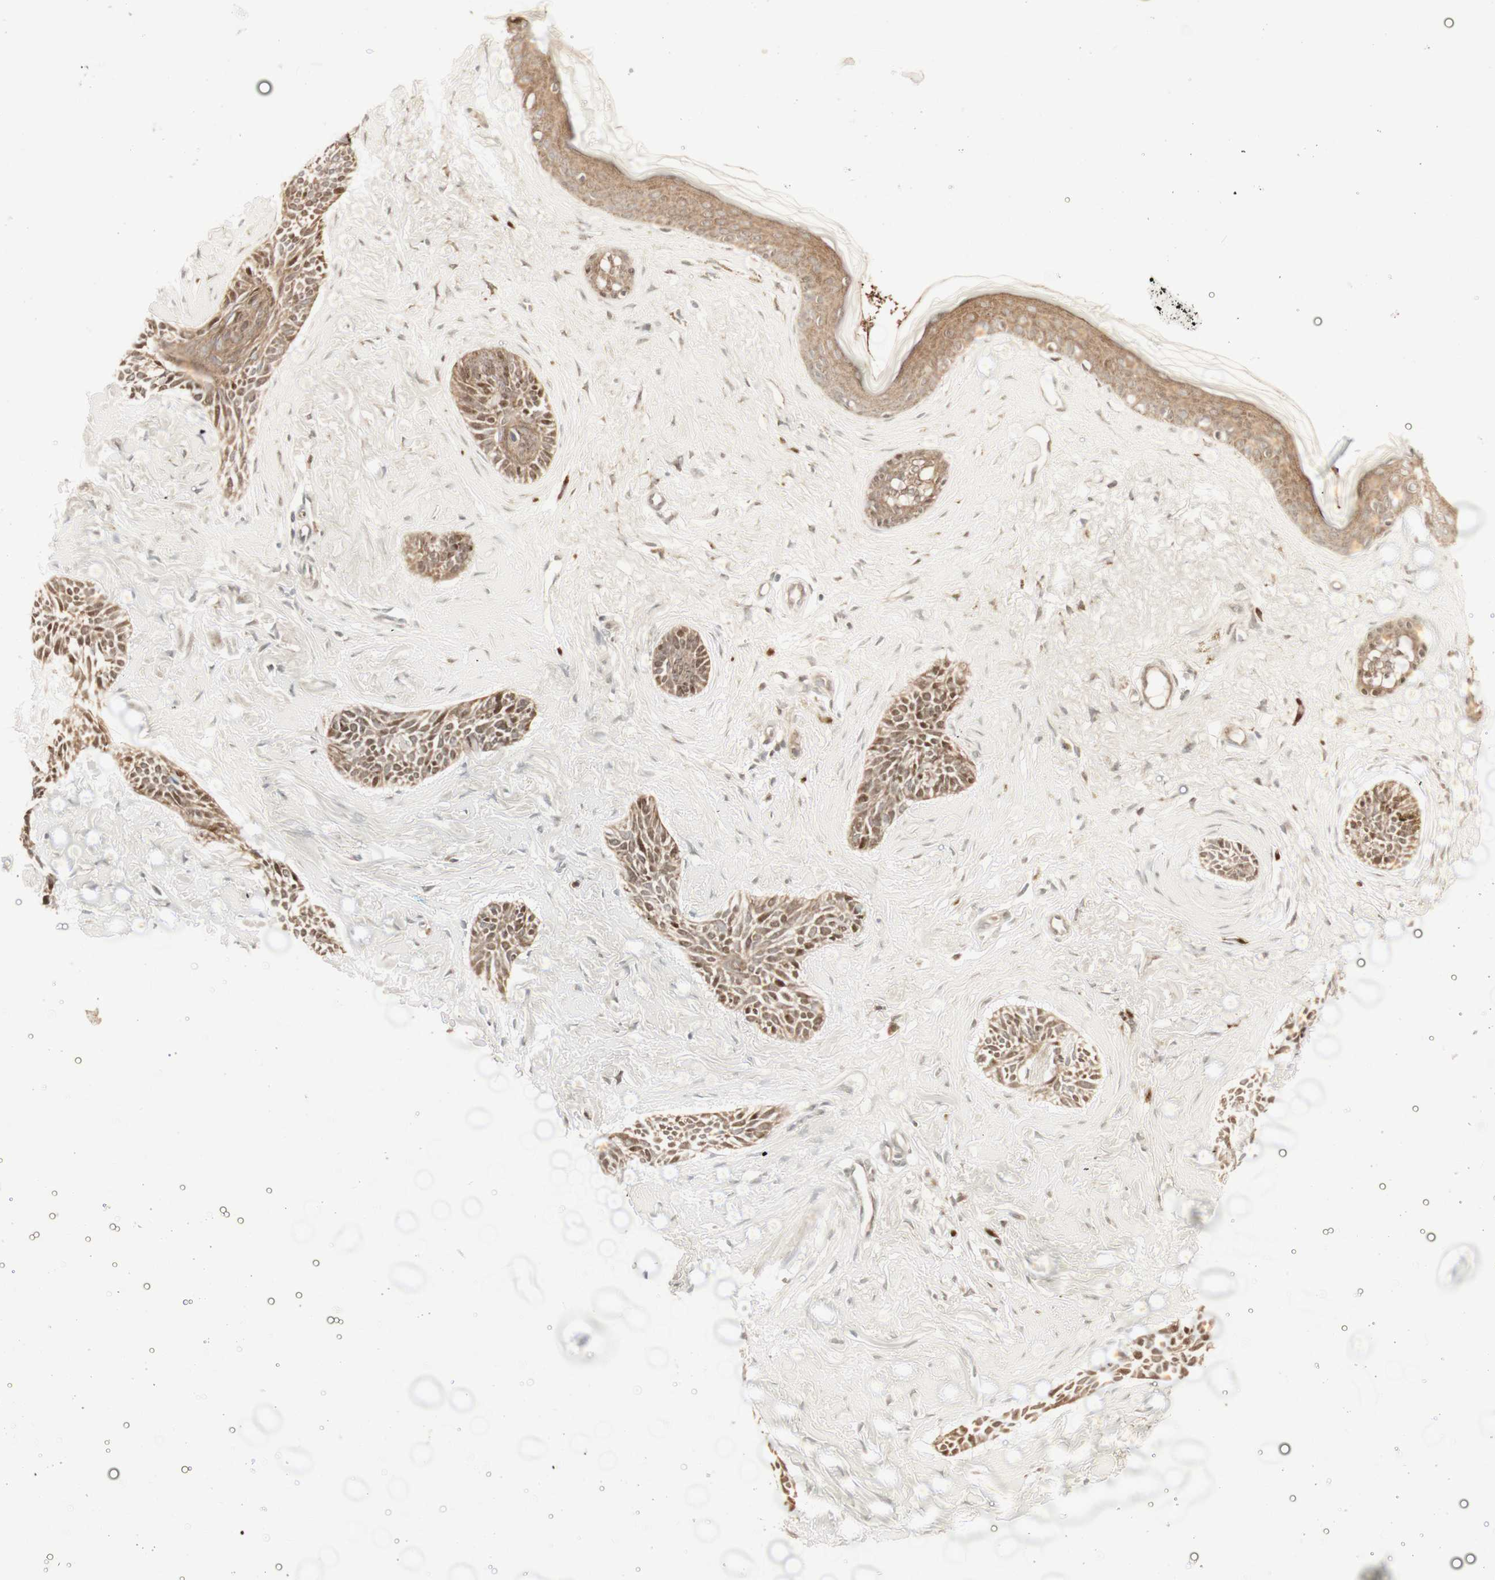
{"staining": {"intensity": "strong", "quantity": ">75%", "location": "cytoplasmic/membranous,nuclear"}, "tissue": "skin cancer", "cell_type": "Tumor cells", "image_type": "cancer", "snomed": [{"axis": "morphology", "description": "Normal tissue, NOS"}, {"axis": "morphology", "description": "Basal cell carcinoma"}, {"axis": "topography", "description": "Skin"}], "caption": "A histopathology image of basal cell carcinoma (skin) stained for a protein shows strong cytoplasmic/membranous and nuclear brown staining in tumor cells. (IHC, brightfield microscopy, high magnification).", "gene": "PRDX2", "patient": {"sex": "female", "age": 84}}